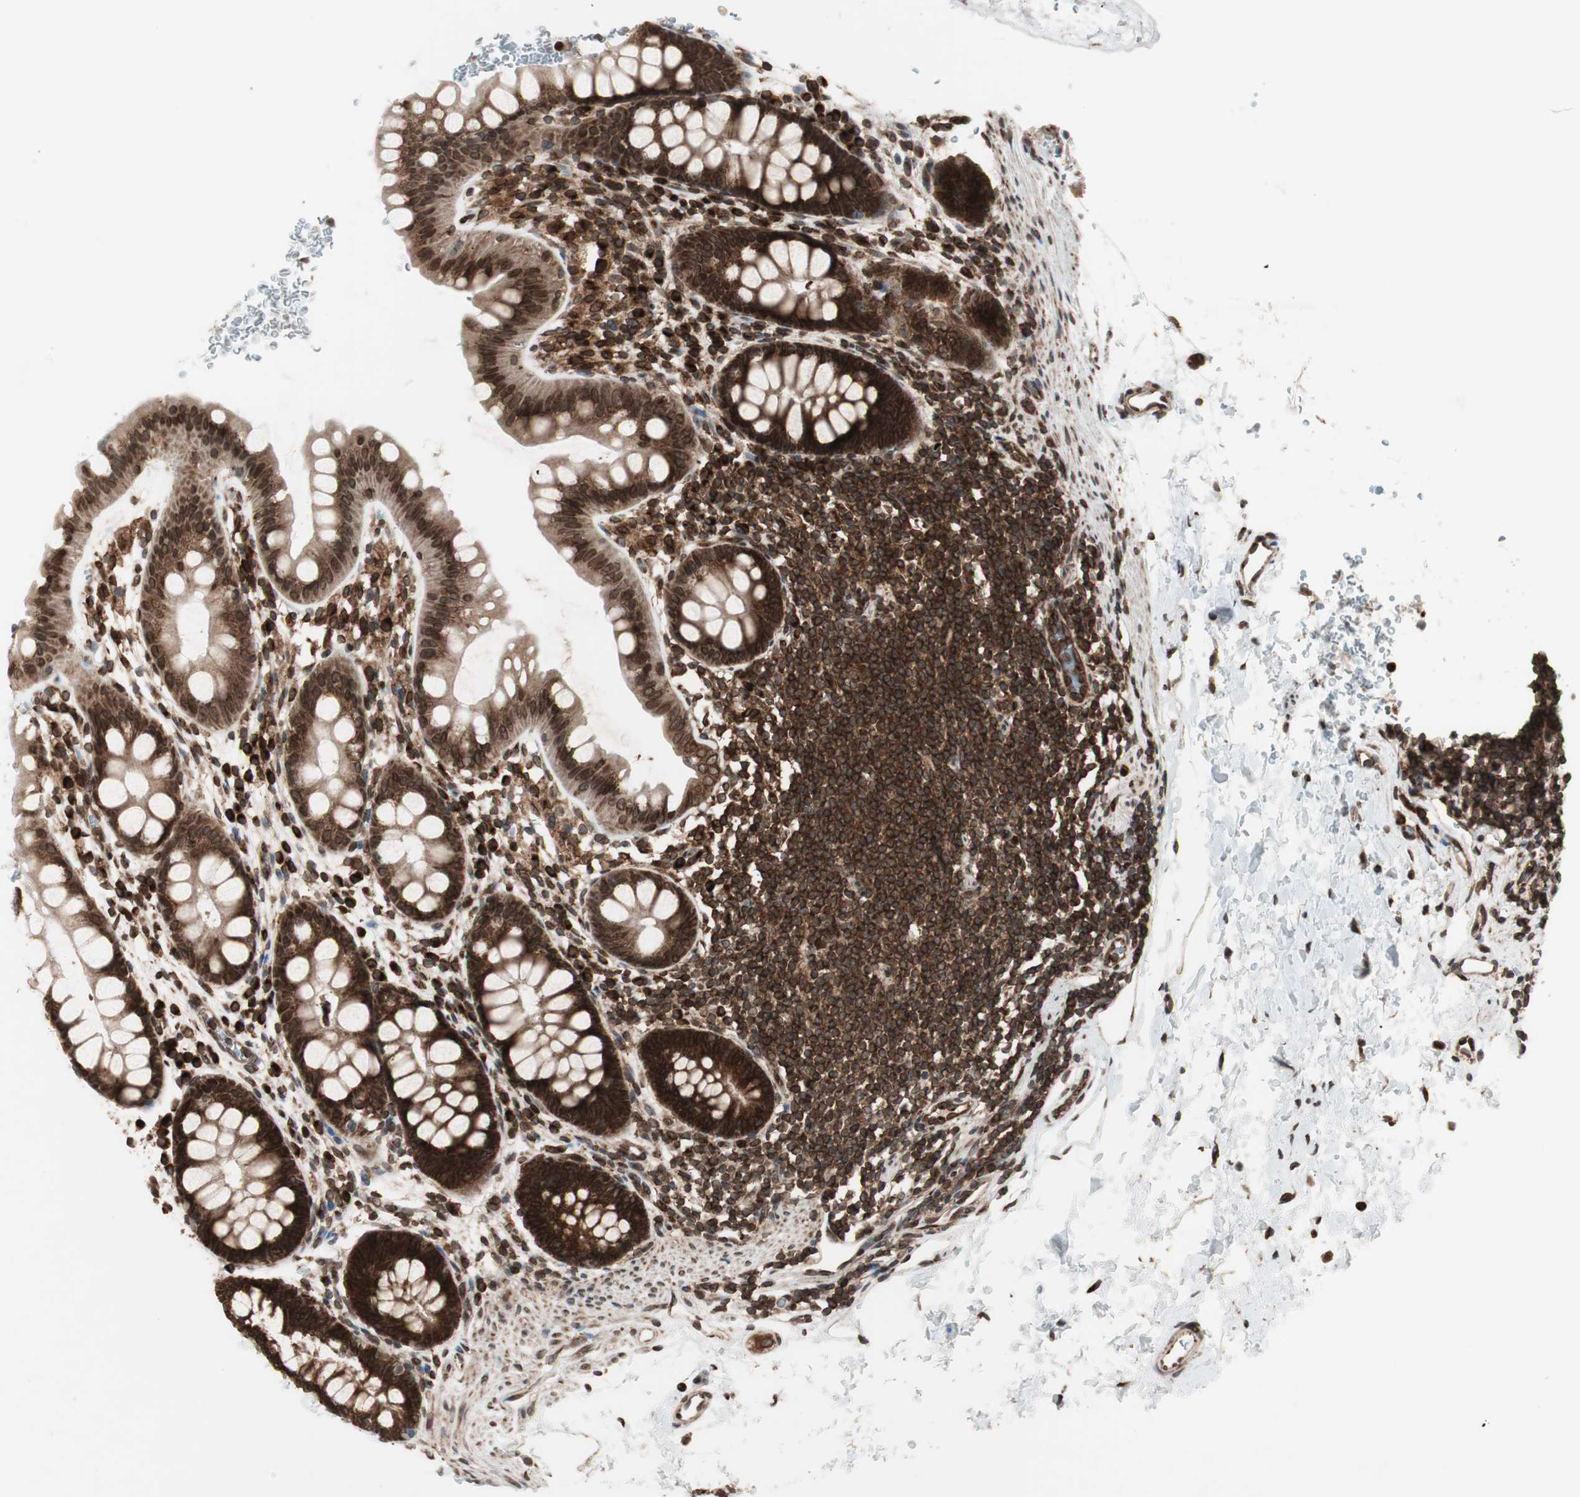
{"staining": {"intensity": "strong", "quantity": ">75%", "location": "cytoplasmic/membranous,nuclear"}, "tissue": "rectum", "cell_type": "Glandular cells", "image_type": "normal", "snomed": [{"axis": "morphology", "description": "Normal tissue, NOS"}, {"axis": "topography", "description": "Rectum"}], "caption": "Rectum was stained to show a protein in brown. There is high levels of strong cytoplasmic/membranous,nuclear expression in approximately >75% of glandular cells.", "gene": "NUP62", "patient": {"sex": "female", "age": 24}}